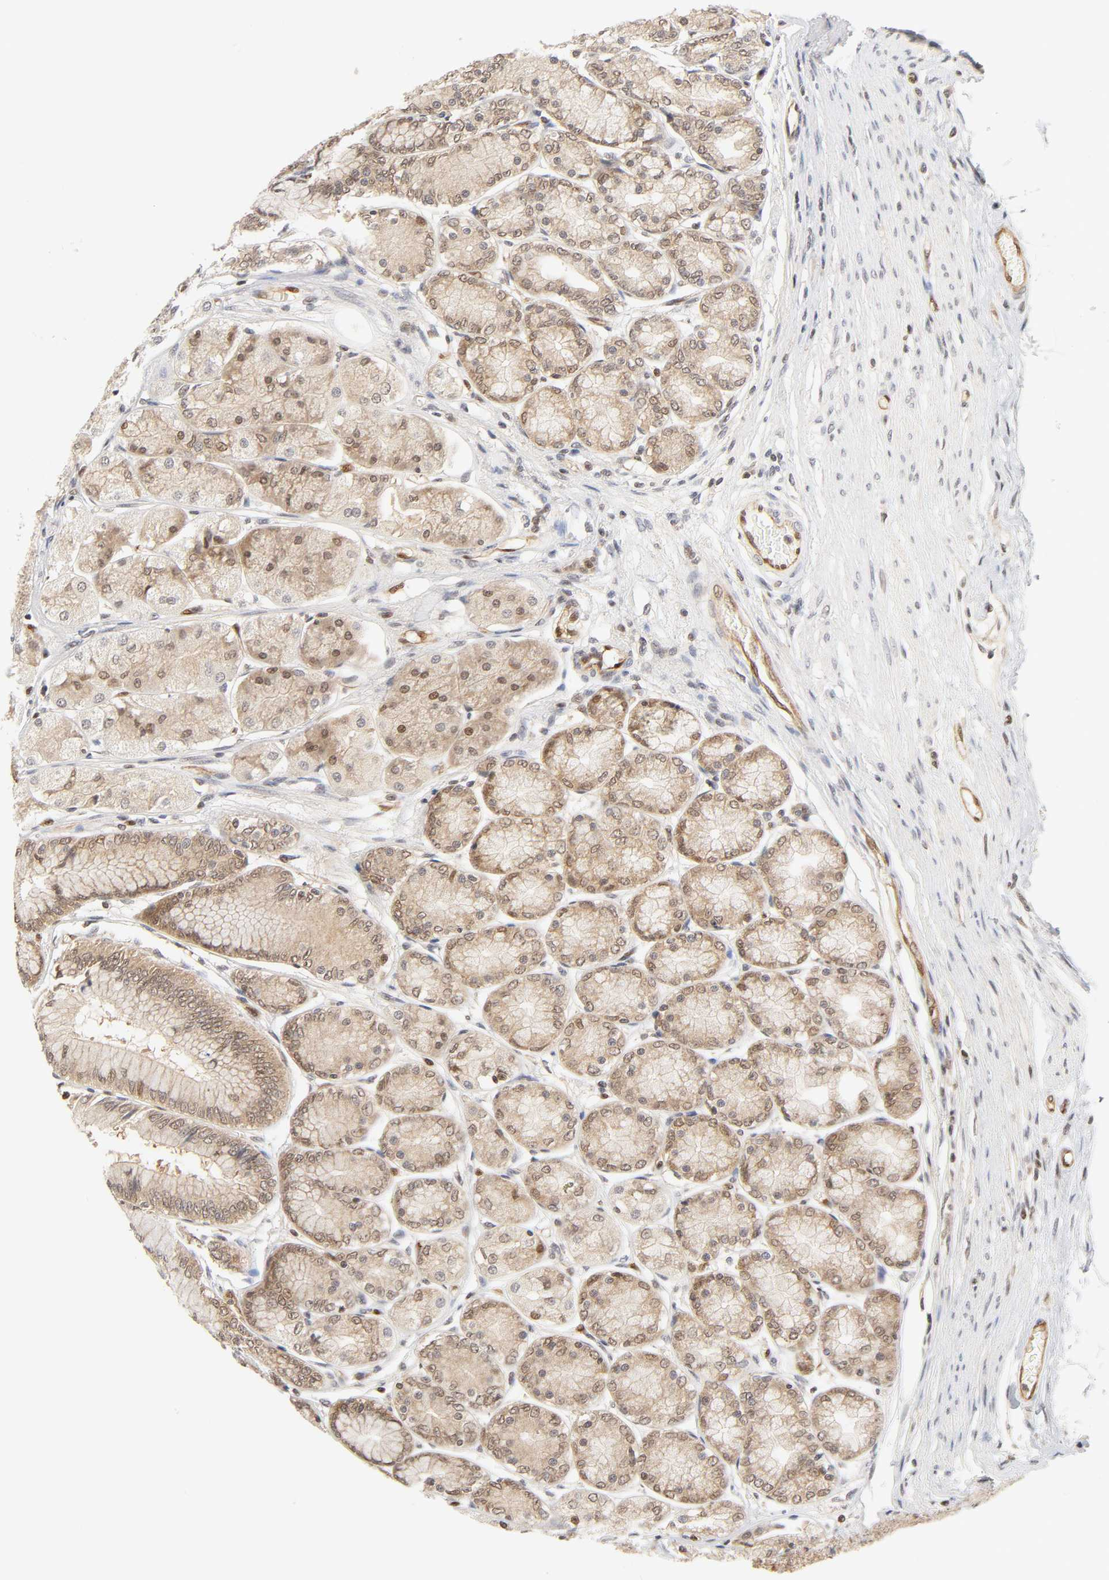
{"staining": {"intensity": "moderate", "quantity": ">75%", "location": "cytoplasmic/membranous,nuclear"}, "tissue": "stomach", "cell_type": "Glandular cells", "image_type": "normal", "snomed": [{"axis": "morphology", "description": "Normal tissue, NOS"}, {"axis": "morphology", "description": "Adenocarcinoma, NOS"}, {"axis": "topography", "description": "Stomach"}, {"axis": "topography", "description": "Stomach, lower"}], "caption": "High-power microscopy captured an immunohistochemistry (IHC) photomicrograph of normal stomach, revealing moderate cytoplasmic/membranous,nuclear expression in approximately >75% of glandular cells. (brown staining indicates protein expression, while blue staining denotes nuclei).", "gene": "CDC37", "patient": {"sex": "female", "age": 65}}